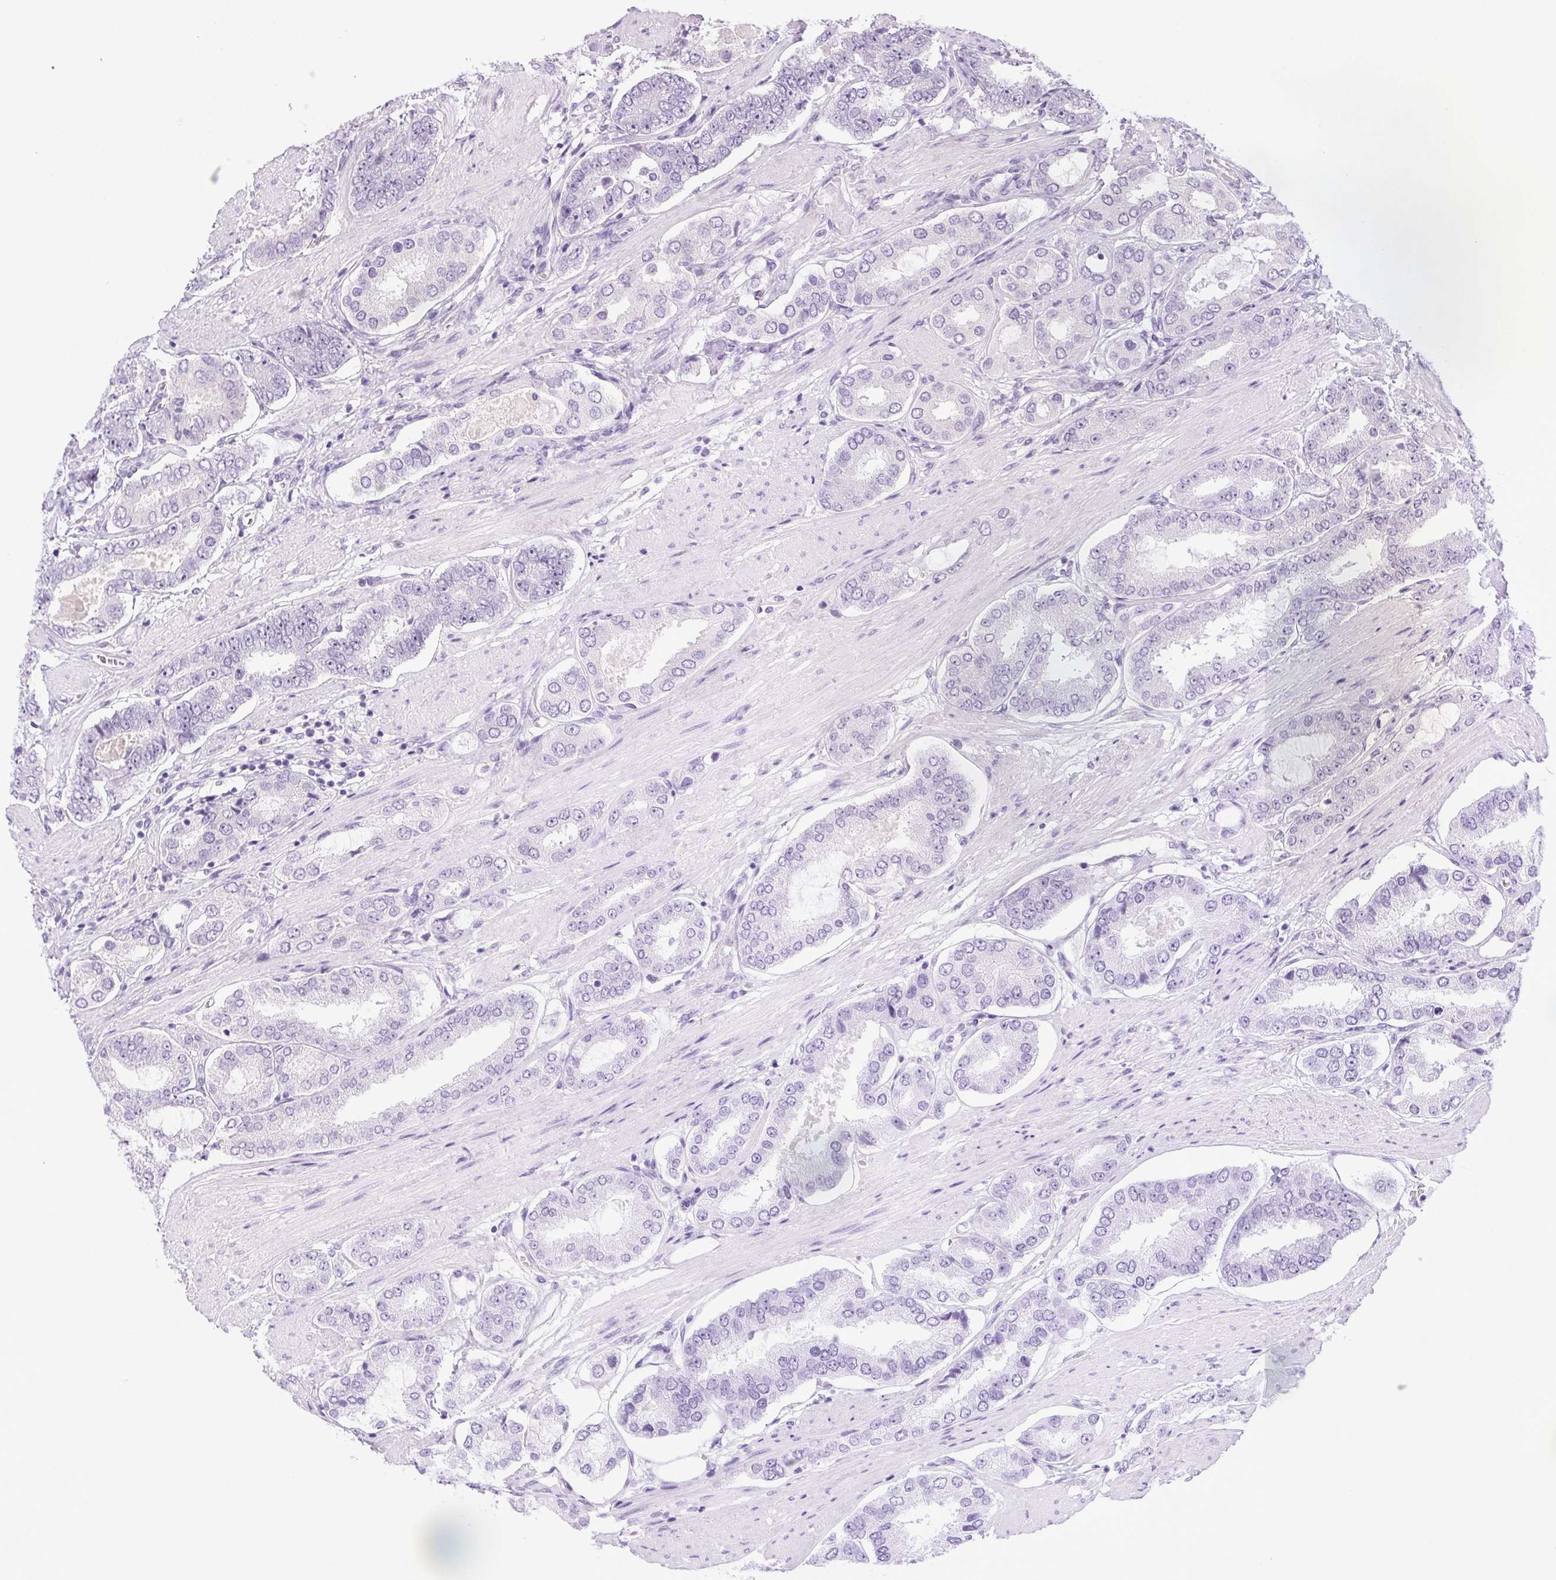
{"staining": {"intensity": "negative", "quantity": "none", "location": "none"}, "tissue": "prostate cancer", "cell_type": "Tumor cells", "image_type": "cancer", "snomed": [{"axis": "morphology", "description": "Adenocarcinoma, High grade"}, {"axis": "topography", "description": "Prostate"}], "caption": "The histopathology image demonstrates no significant positivity in tumor cells of prostate cancer (adenocarcinoma (high-grade)).", "gene": "LRRTM1", "patient": {"sex": "male", "age": 63}}